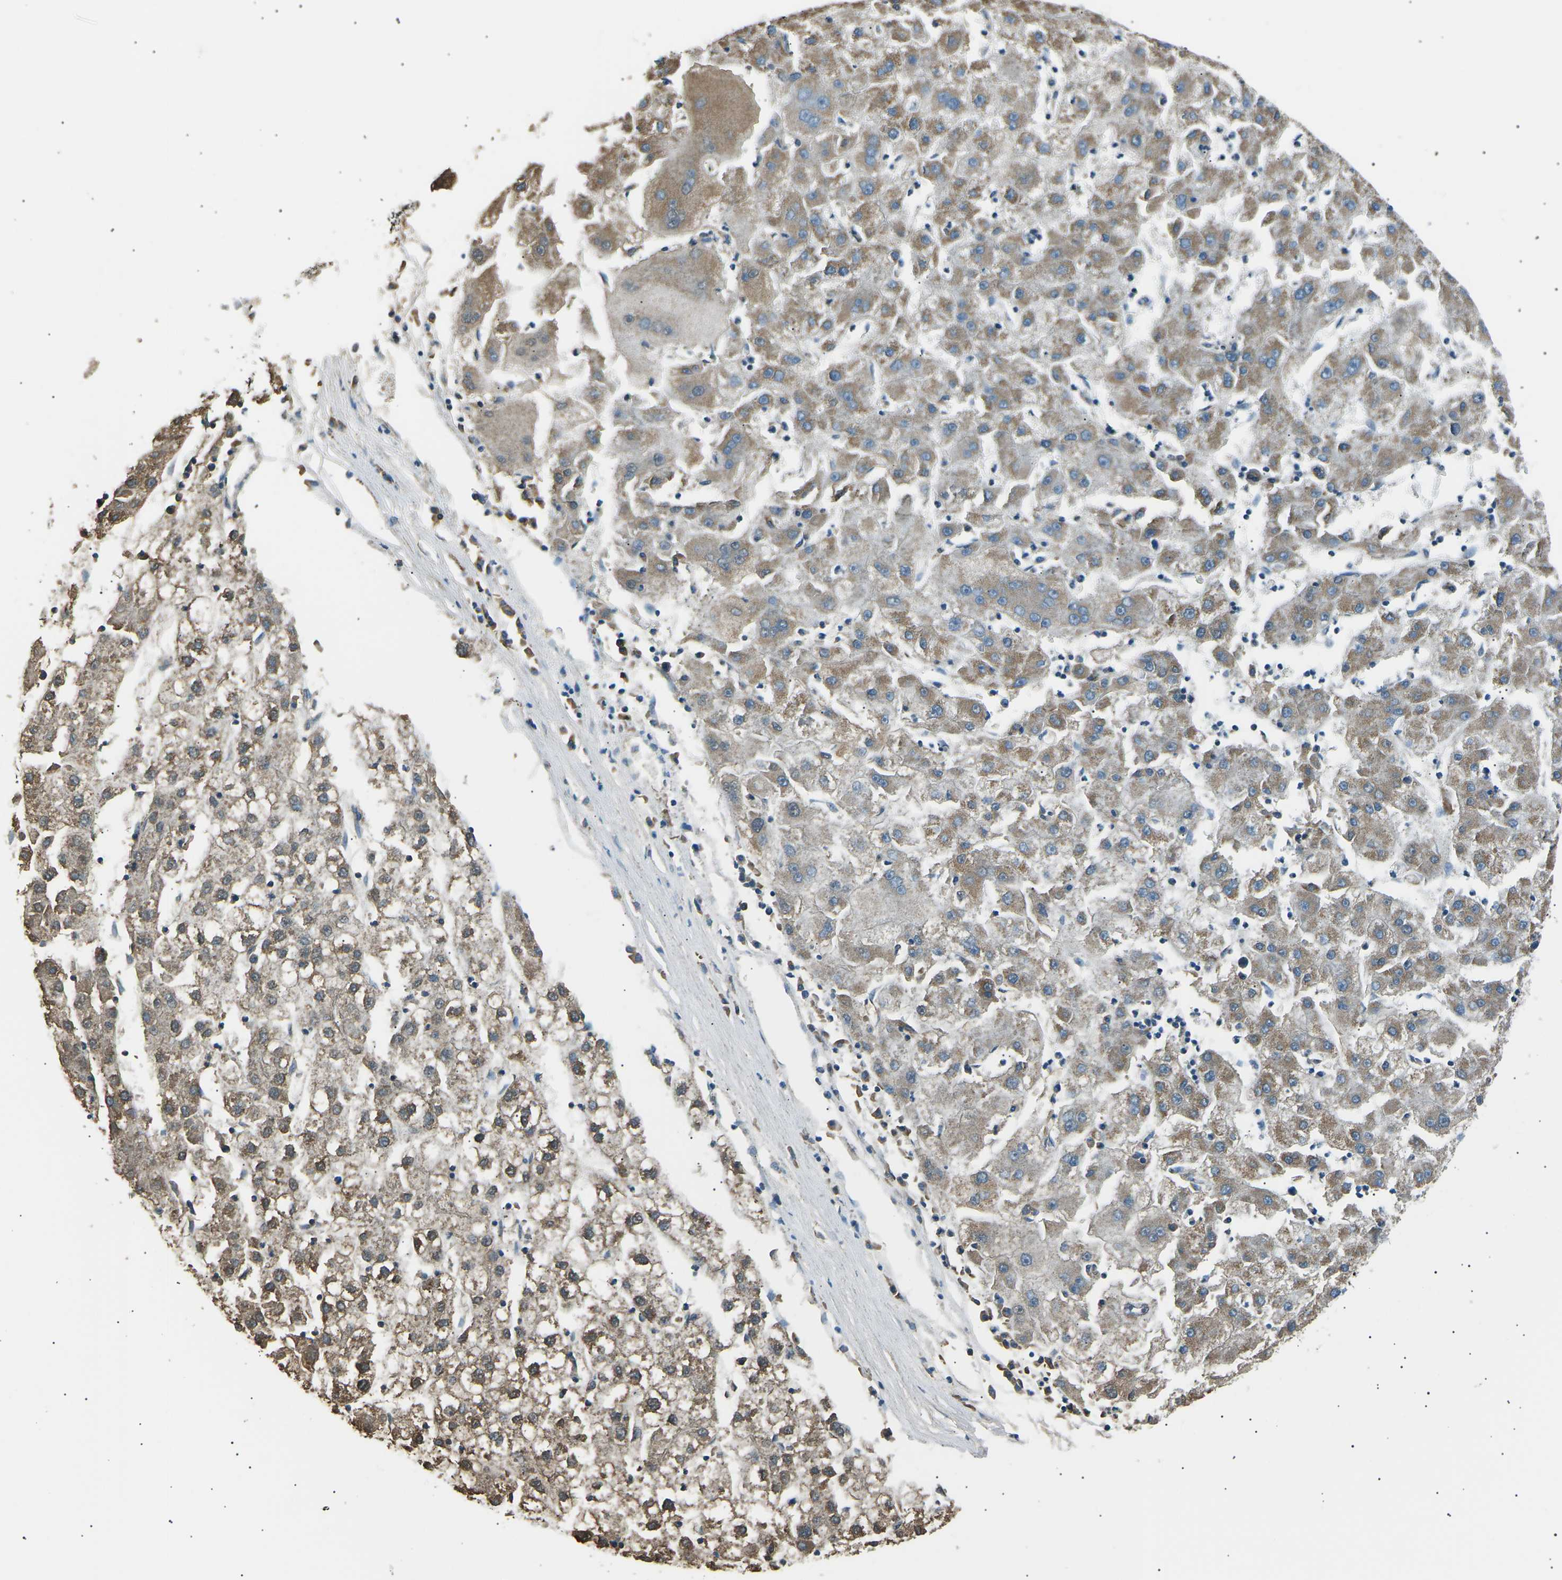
{"staining": {"intensity": "moderate", "quantity": ">75%", "location": "cytoplasmic/membranous"}, "tissue": "liver cancer", "cell_type": "Tumor cells", "image_type": "cancer", "snomed": [{"axis": "morphology", "description": "Carcinoma, Hepatocellular, NOS"}, {"axis": "topography", "description": "Liver"}], "caption": "IHC (DAB) staining of human liver hepatocellular carcinoma shows moderate cytoplasmic/membranous protein expression in approximately >75% of tumor cells.", "gene": "SLK", "patient": {"sex": "male", "age": 72}}